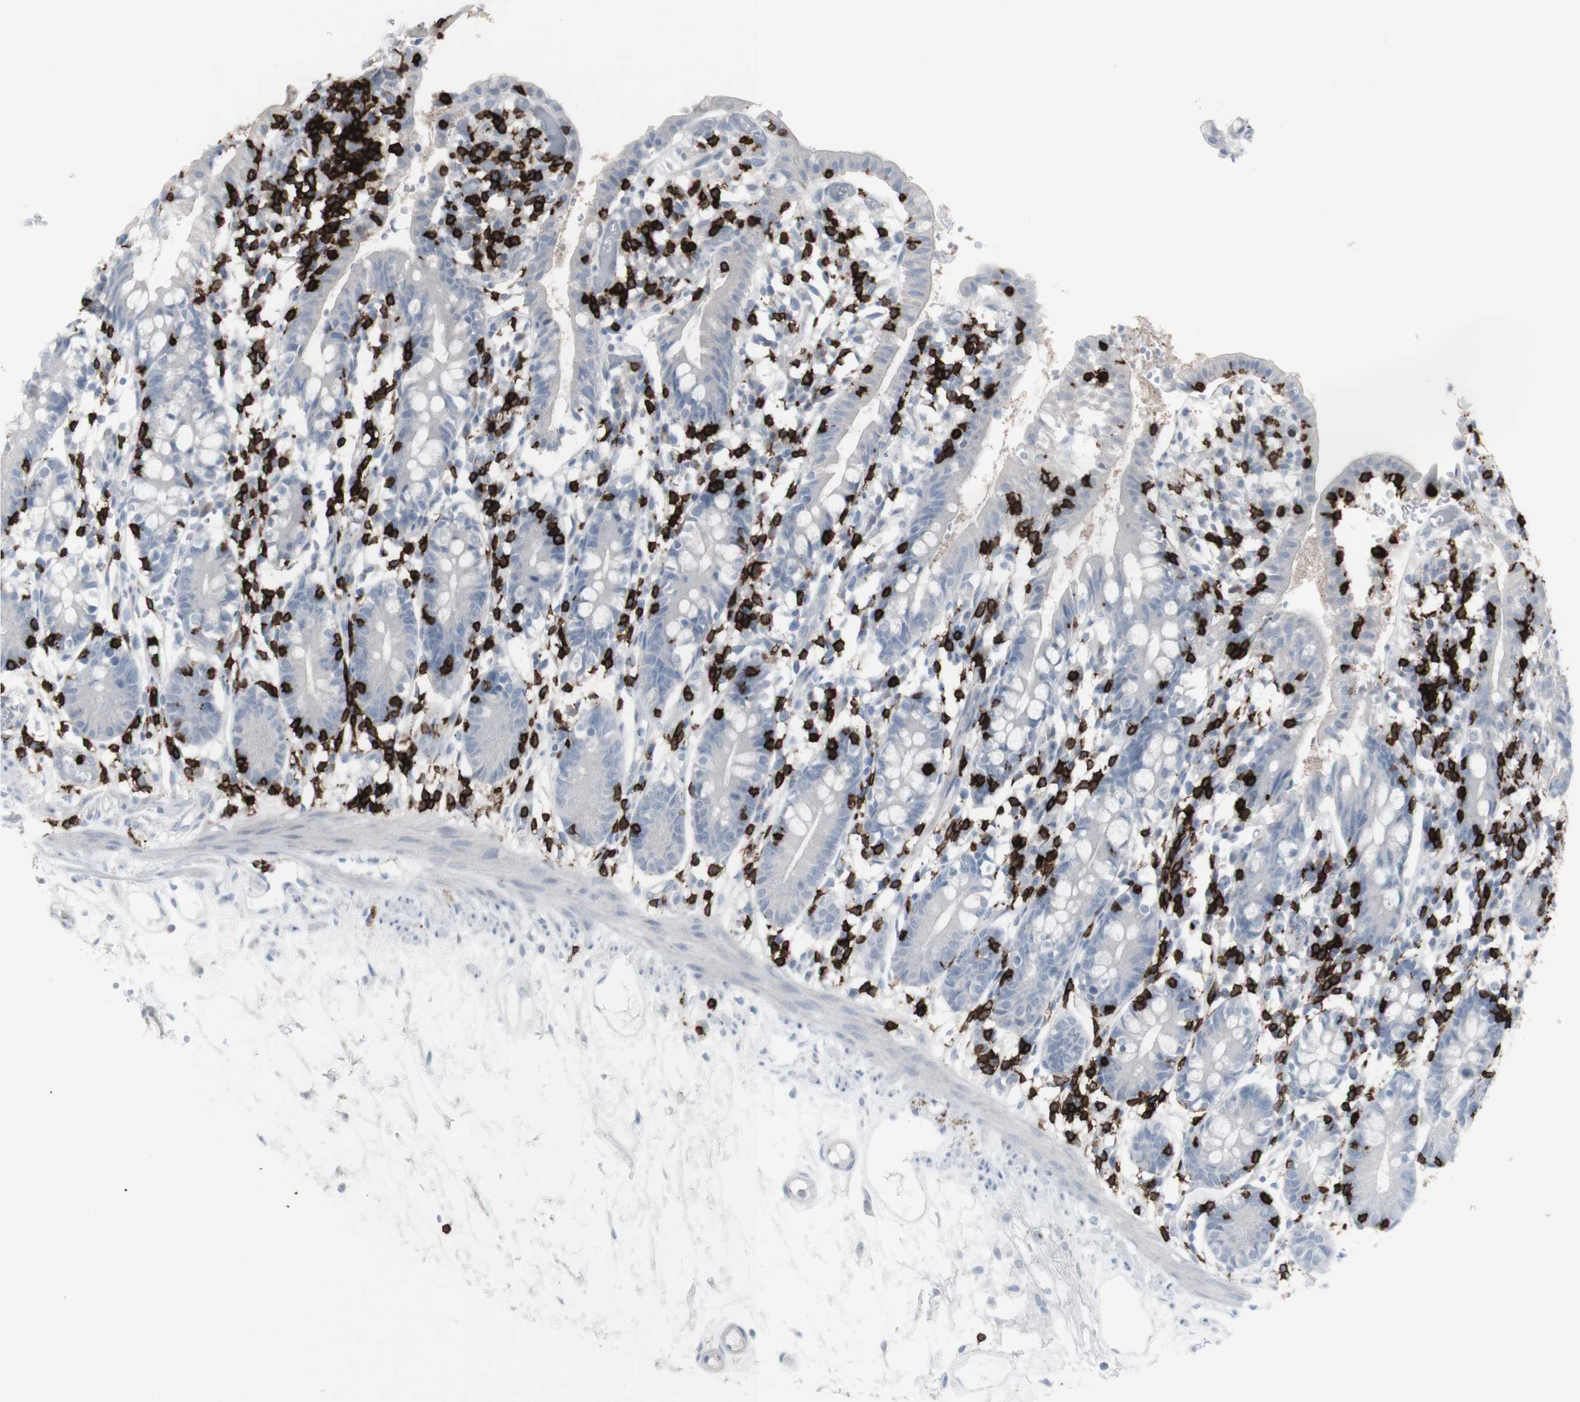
{"staining": {"intensity": "negative", "quantity": "none", "location": "none"}, "tissue": "small intestine", "cell_type": "Glandular cells", "image_type": "normal", "snomed": [{"axis": "morphology", "description": "Normal tissue, NOS"}, {"axis": "morphology", "description": "Cystadenocarcinoma, serous, Metastatic site"}, {"axis": "topography", "description": "Small intestine"}], "caption": "Small intestine stained for a protein using immunohistochemistry displays no staining glandular cells.", "gene": "CD247", "patient": {"sex": "female", "age": 61}}